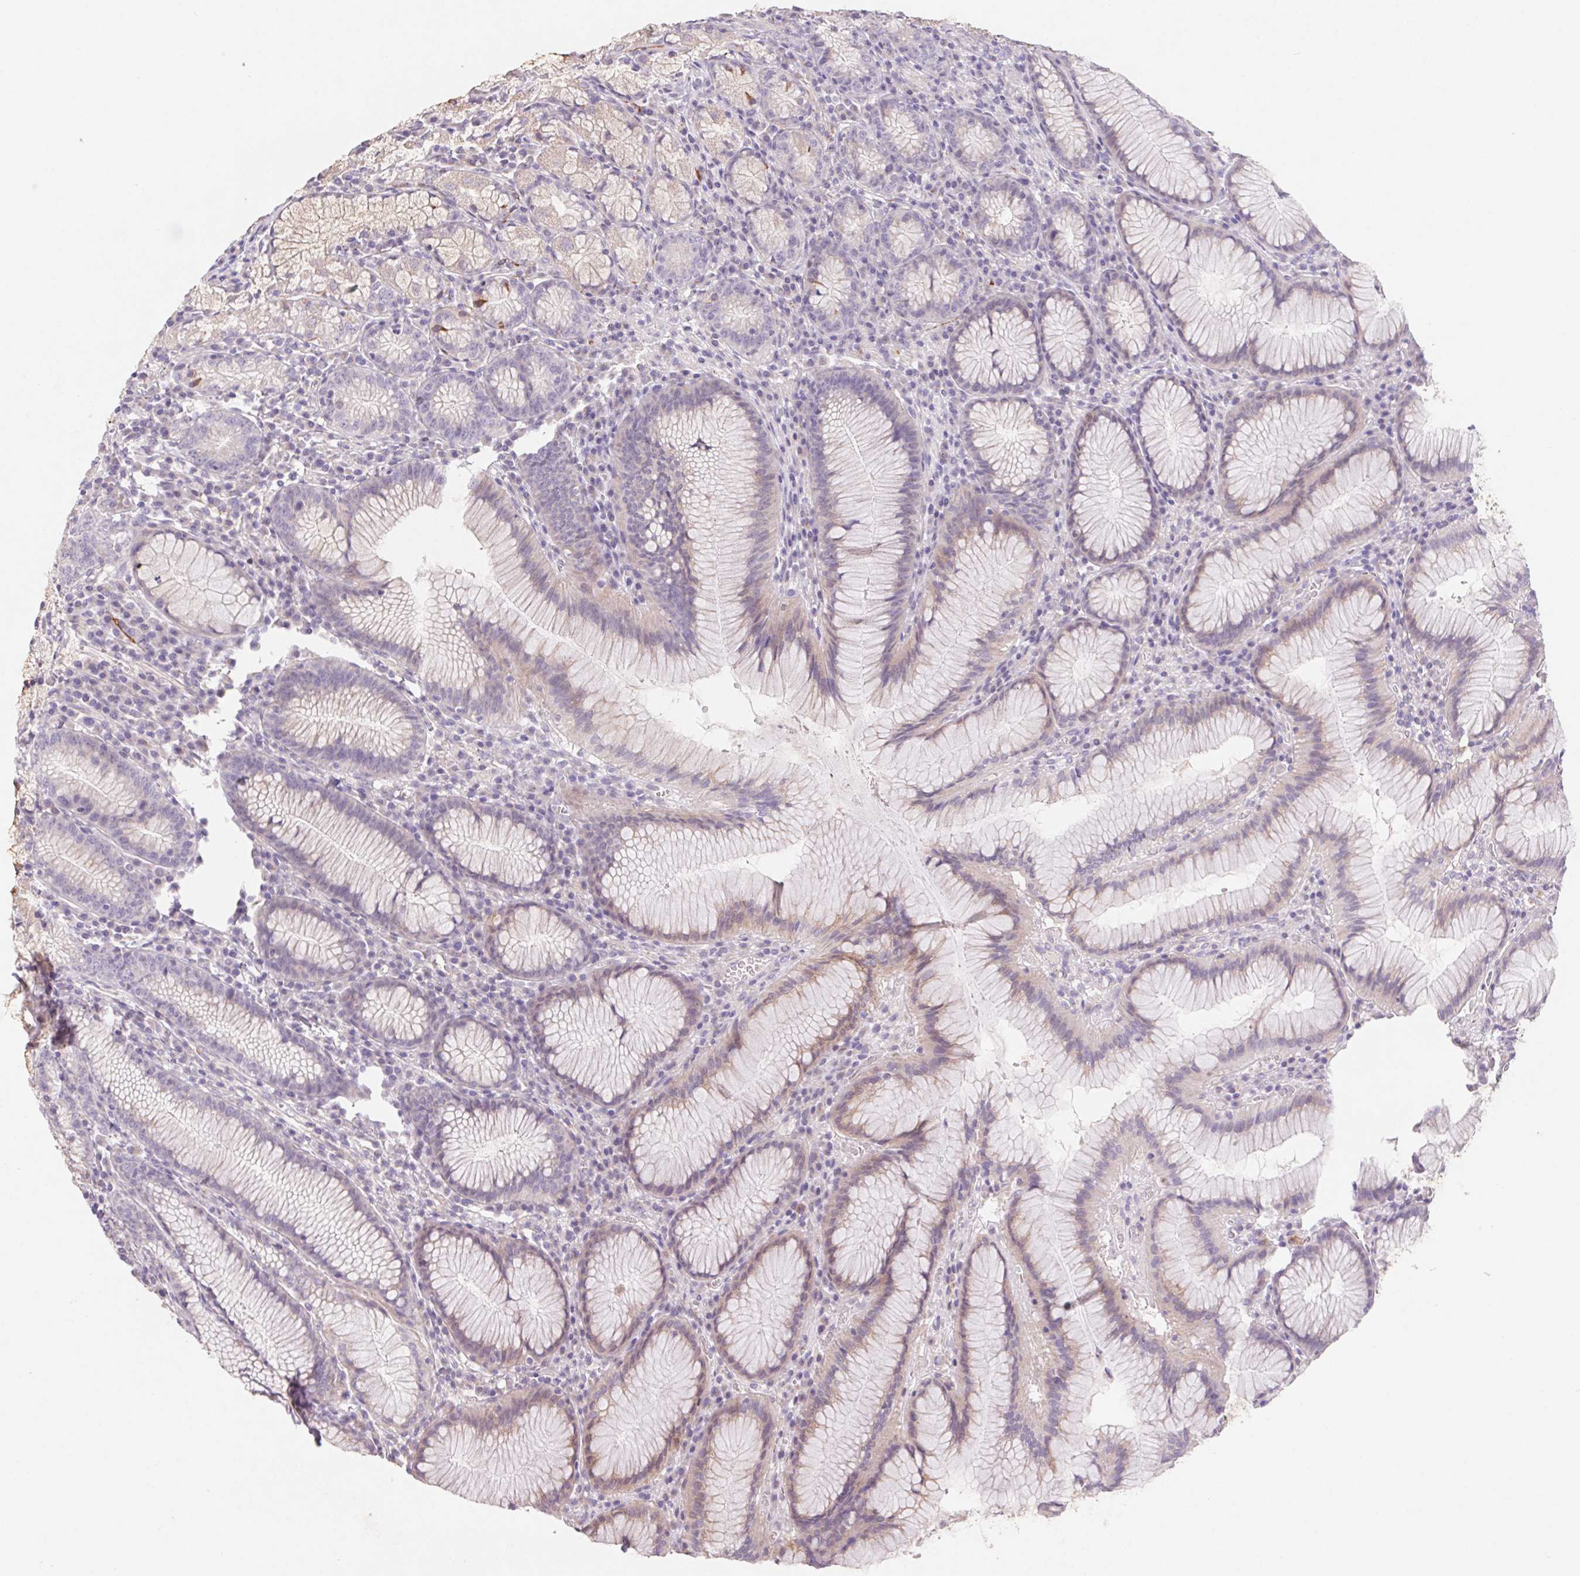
{"staining": {"intensity": "weak", "quantity": "25%-75%", "location": "cytoplasmic/membranous"}, "tissue": "stomach", "cell_type": "Glandular cells", "image_type": "normal", "snomed": [{"axis": "morphology", "description": "Normal tissue, NOS"}, {"axis": "topography", "description": "Stomach"}], "caption": "Protein positivity by immunohistochemistry displays weak cytoplasmic/membranous expression in about 25%-75% of glandular cells in normal stomach.", "gene": "GRM2", "patient": {"sex": "male", "age": 55}}